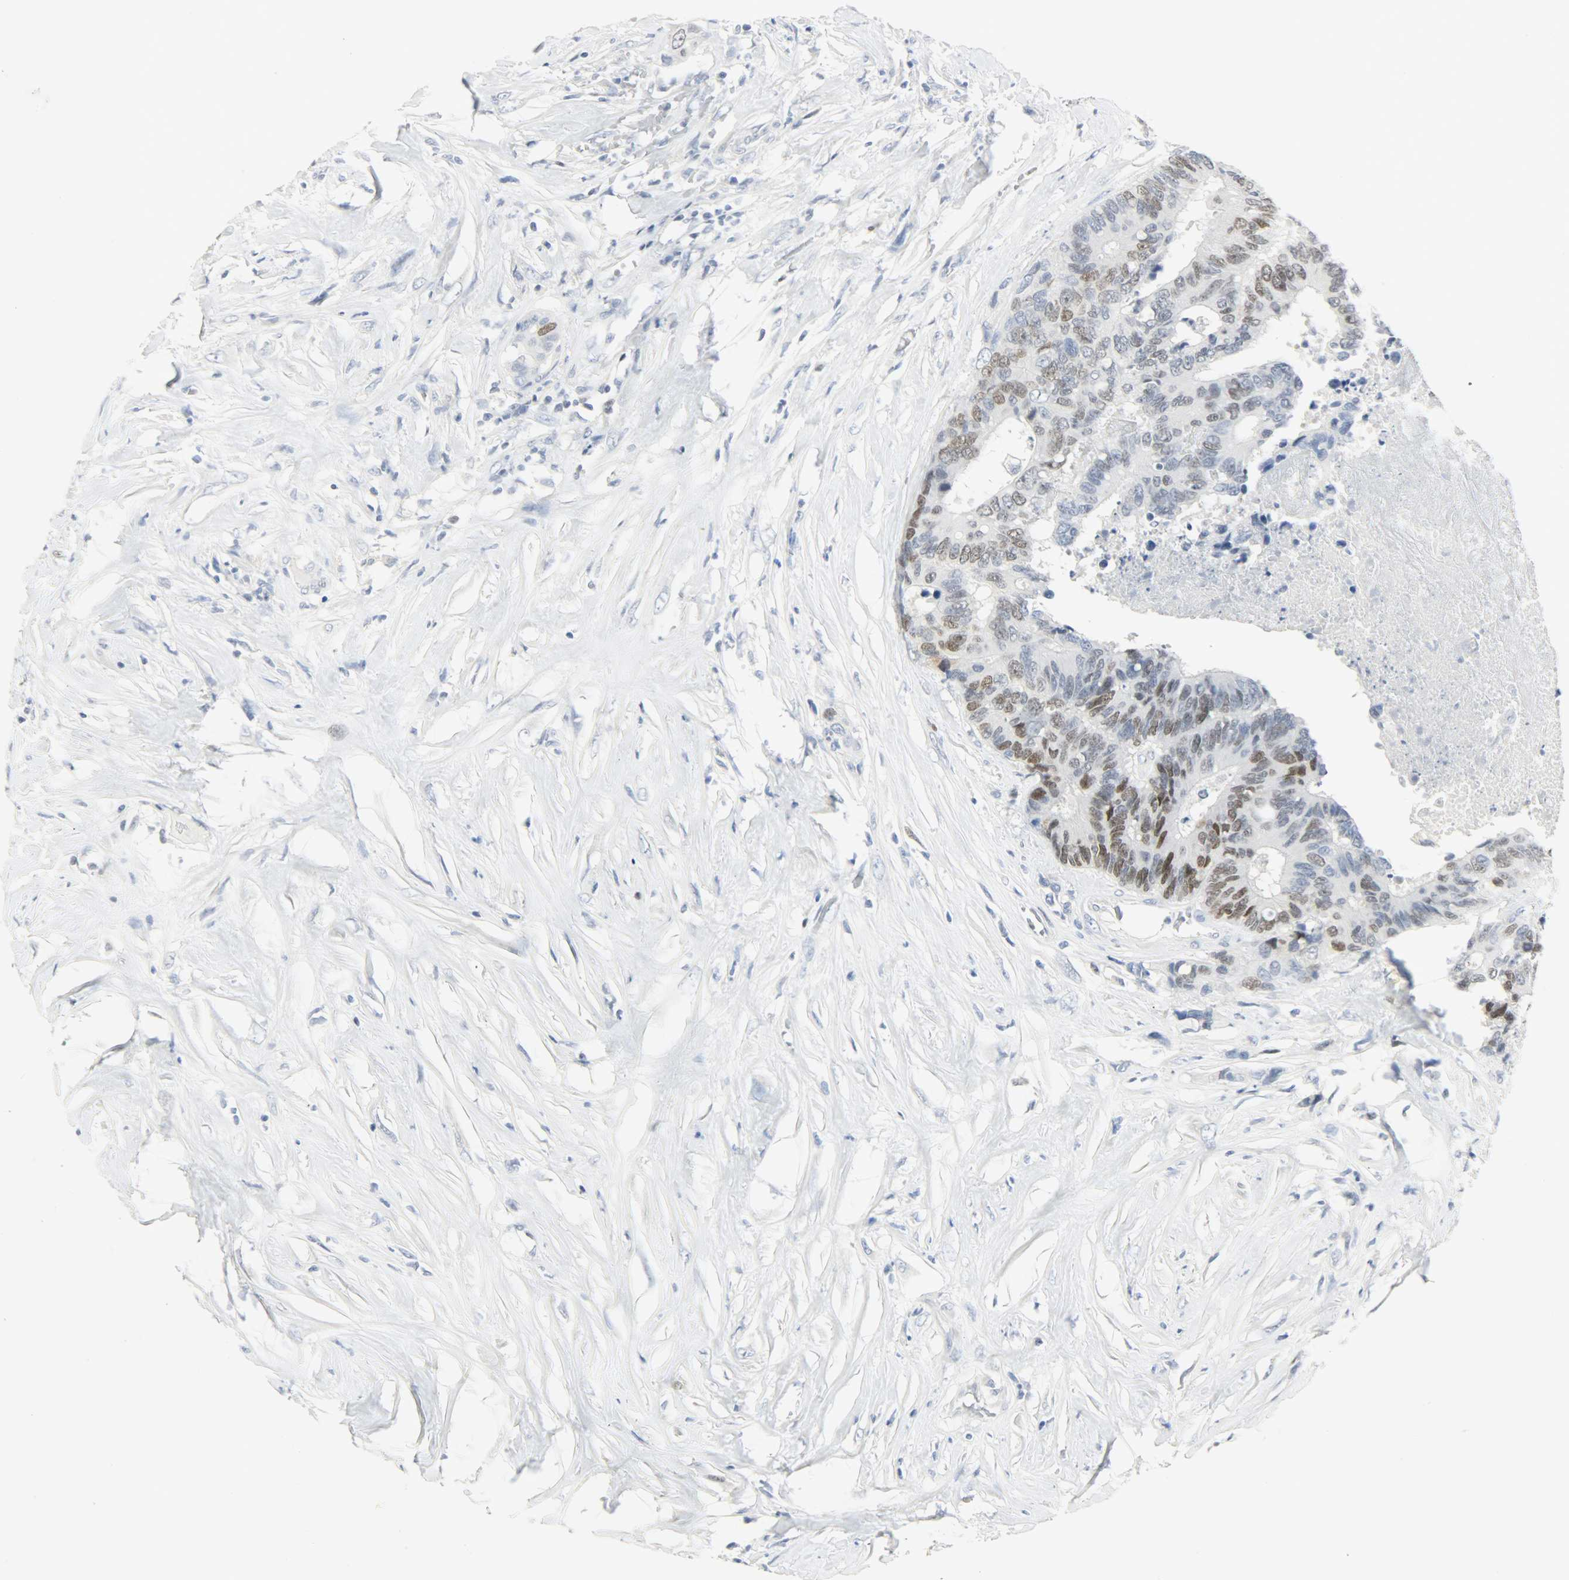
{"staining": {"intensity": "strong", "quantity": "25%-75%", "location": "nuclear"}, "tissue": "colorectal cancer", "cell_type": "Tumor cells", "image_type": "cancer", "snomed": [{"axis": "morphology", "description": "Adenocarcinoma, NOS"}, {"axis": "topography", "description": "Rectum"}], "caption": "Immunohistochemical staining of colorectal cancer demonstrates strong nuclear protein expression in approximately 25%-75% of tumor cells.", "gene": "HELLS", "patient": {"sex": "male", "age": 55}}